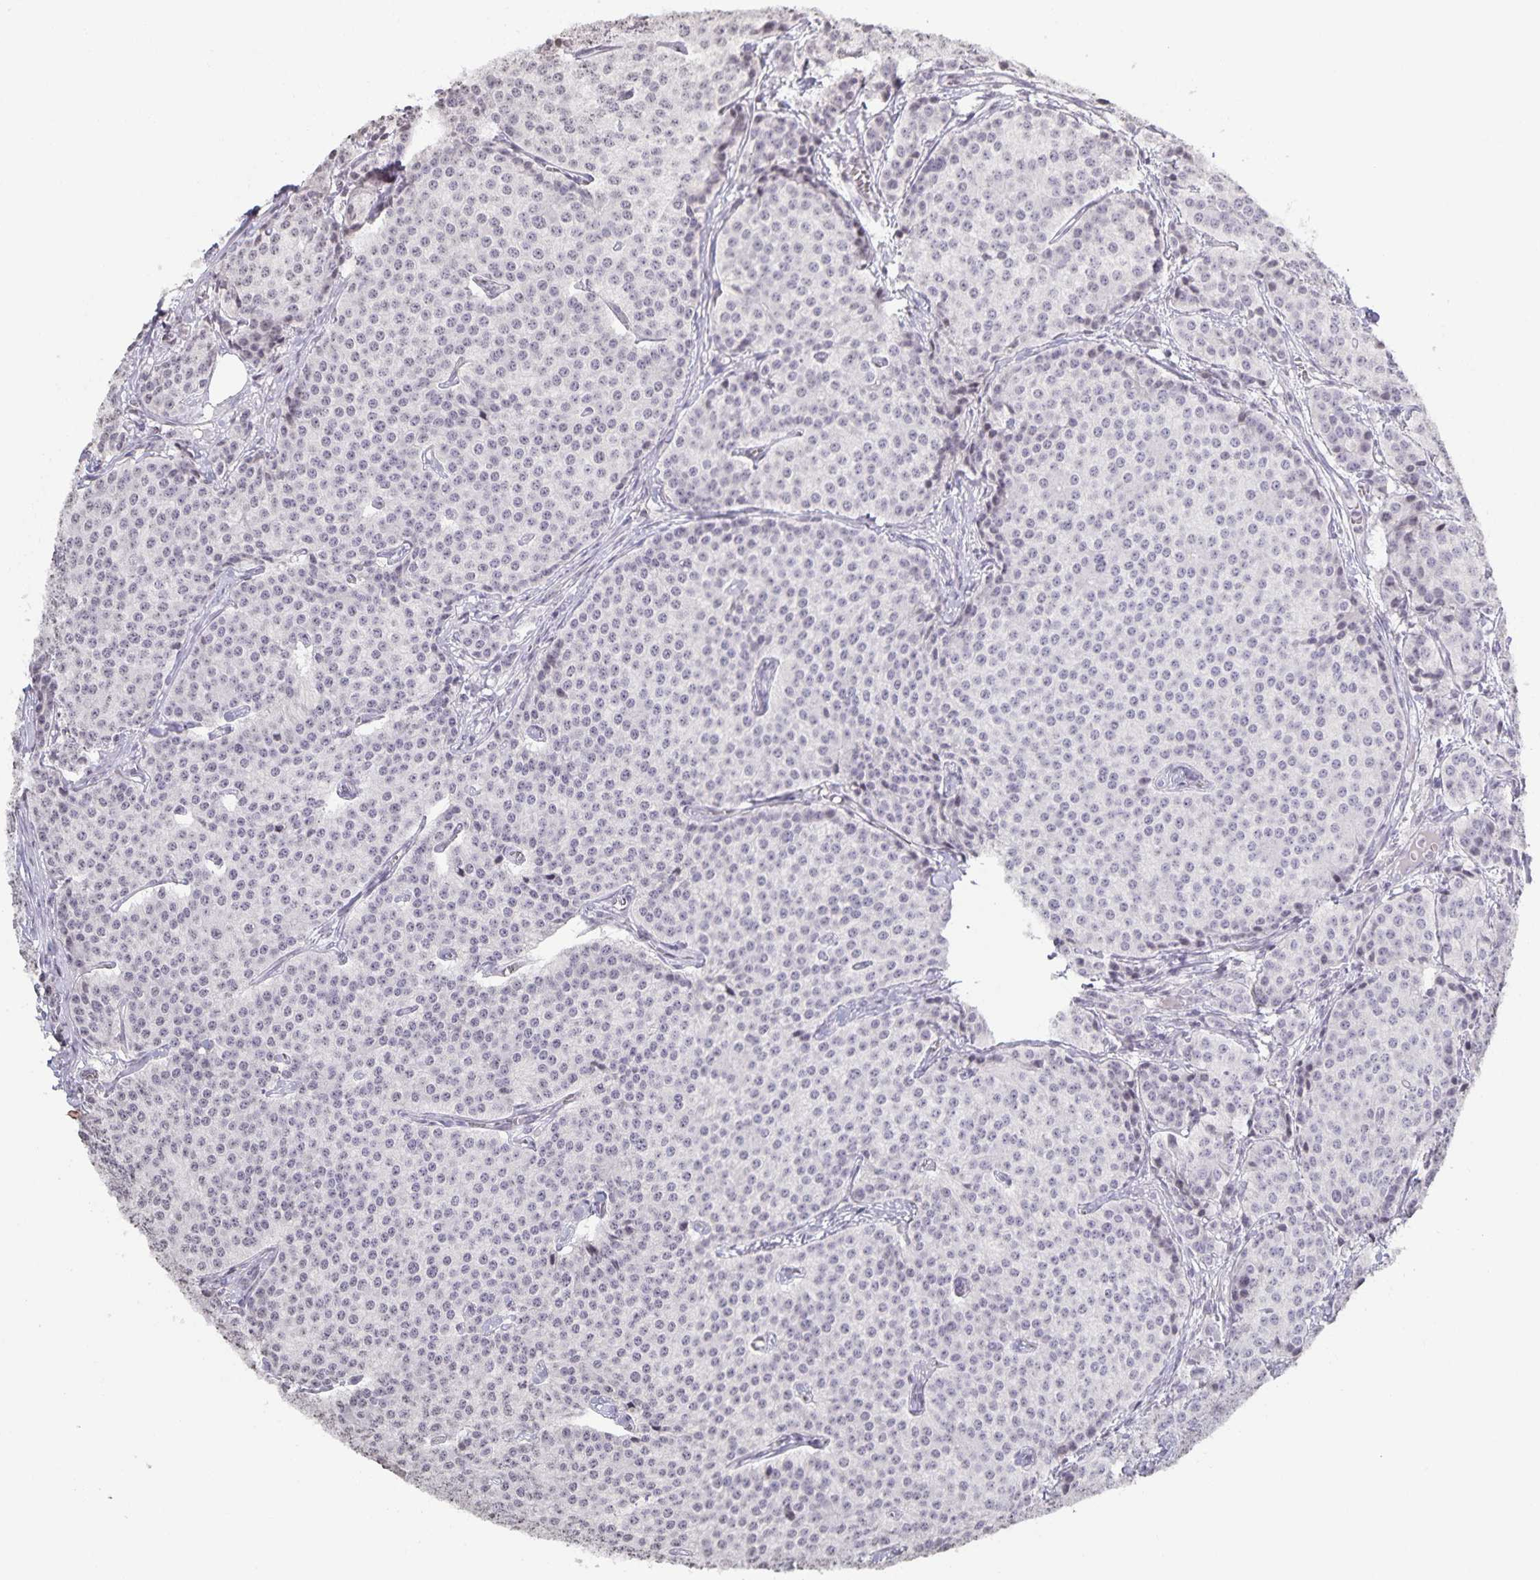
{"staining": {"intensity": "negative", "quantity": "none", "location": "none"}, "tissue": "carcinoid", "cell_type": "Tumor cells", "image_type": "cancer", "snomed": [{"axis": "morphology", "description": "Carcinoid, malignant, NOS"}, {"axis": "topography", "description": "Small intestine"}], "caption": "Immunohistochemistry micrograph of human carcinoid stained for a protein (brown), which displays no positivity in tumor cells.", "gene": "AQP4", "patient": {"sex": "female", "age": 64}}